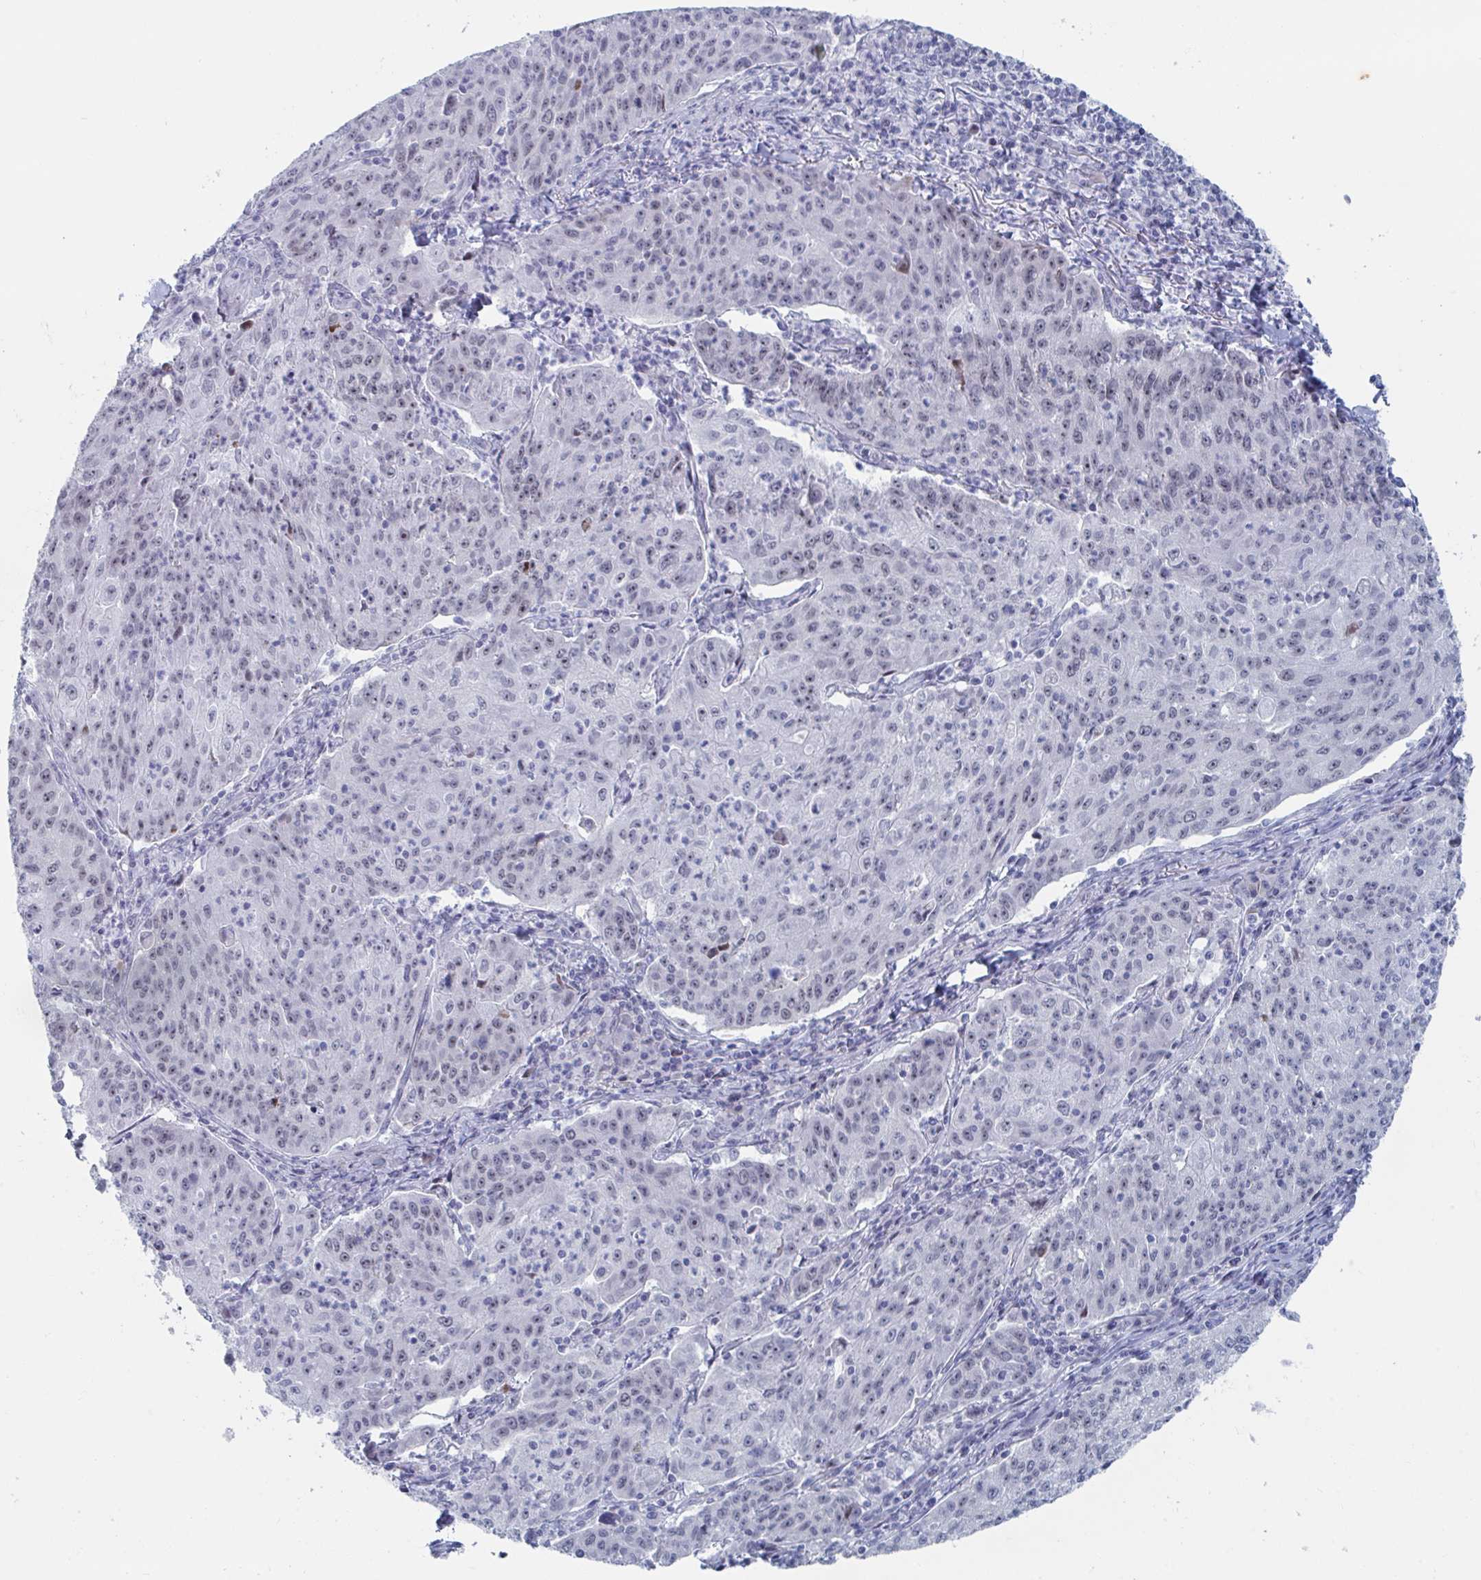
{"staining": {"intensity": "weak", "quantity": "25%-75%", "location": "nuclear"}, "tissue": "lung cancer", "cell_type": "Tumor cells", "image_type": "cancer", "snomed": [{"axis": "morphology", "description": "Squamous cell carcinoma, NOS"}, {"axis": "morphology", "description": "Squamous cell carcinoma, metastatic, NOS"}, {"axis": "topography", "description": "Bronchus"}, {"axis": "topography", "description": "Lung"}], "caption": "Weak nuclear positivity for a protein is seen in approximately 25%-75% of tumor cells of lung cancer (metastatic squamous cell carcinoma) using IHC.", "gene": "NR1H2", "patient": {"sex": "male", "age": 62}}